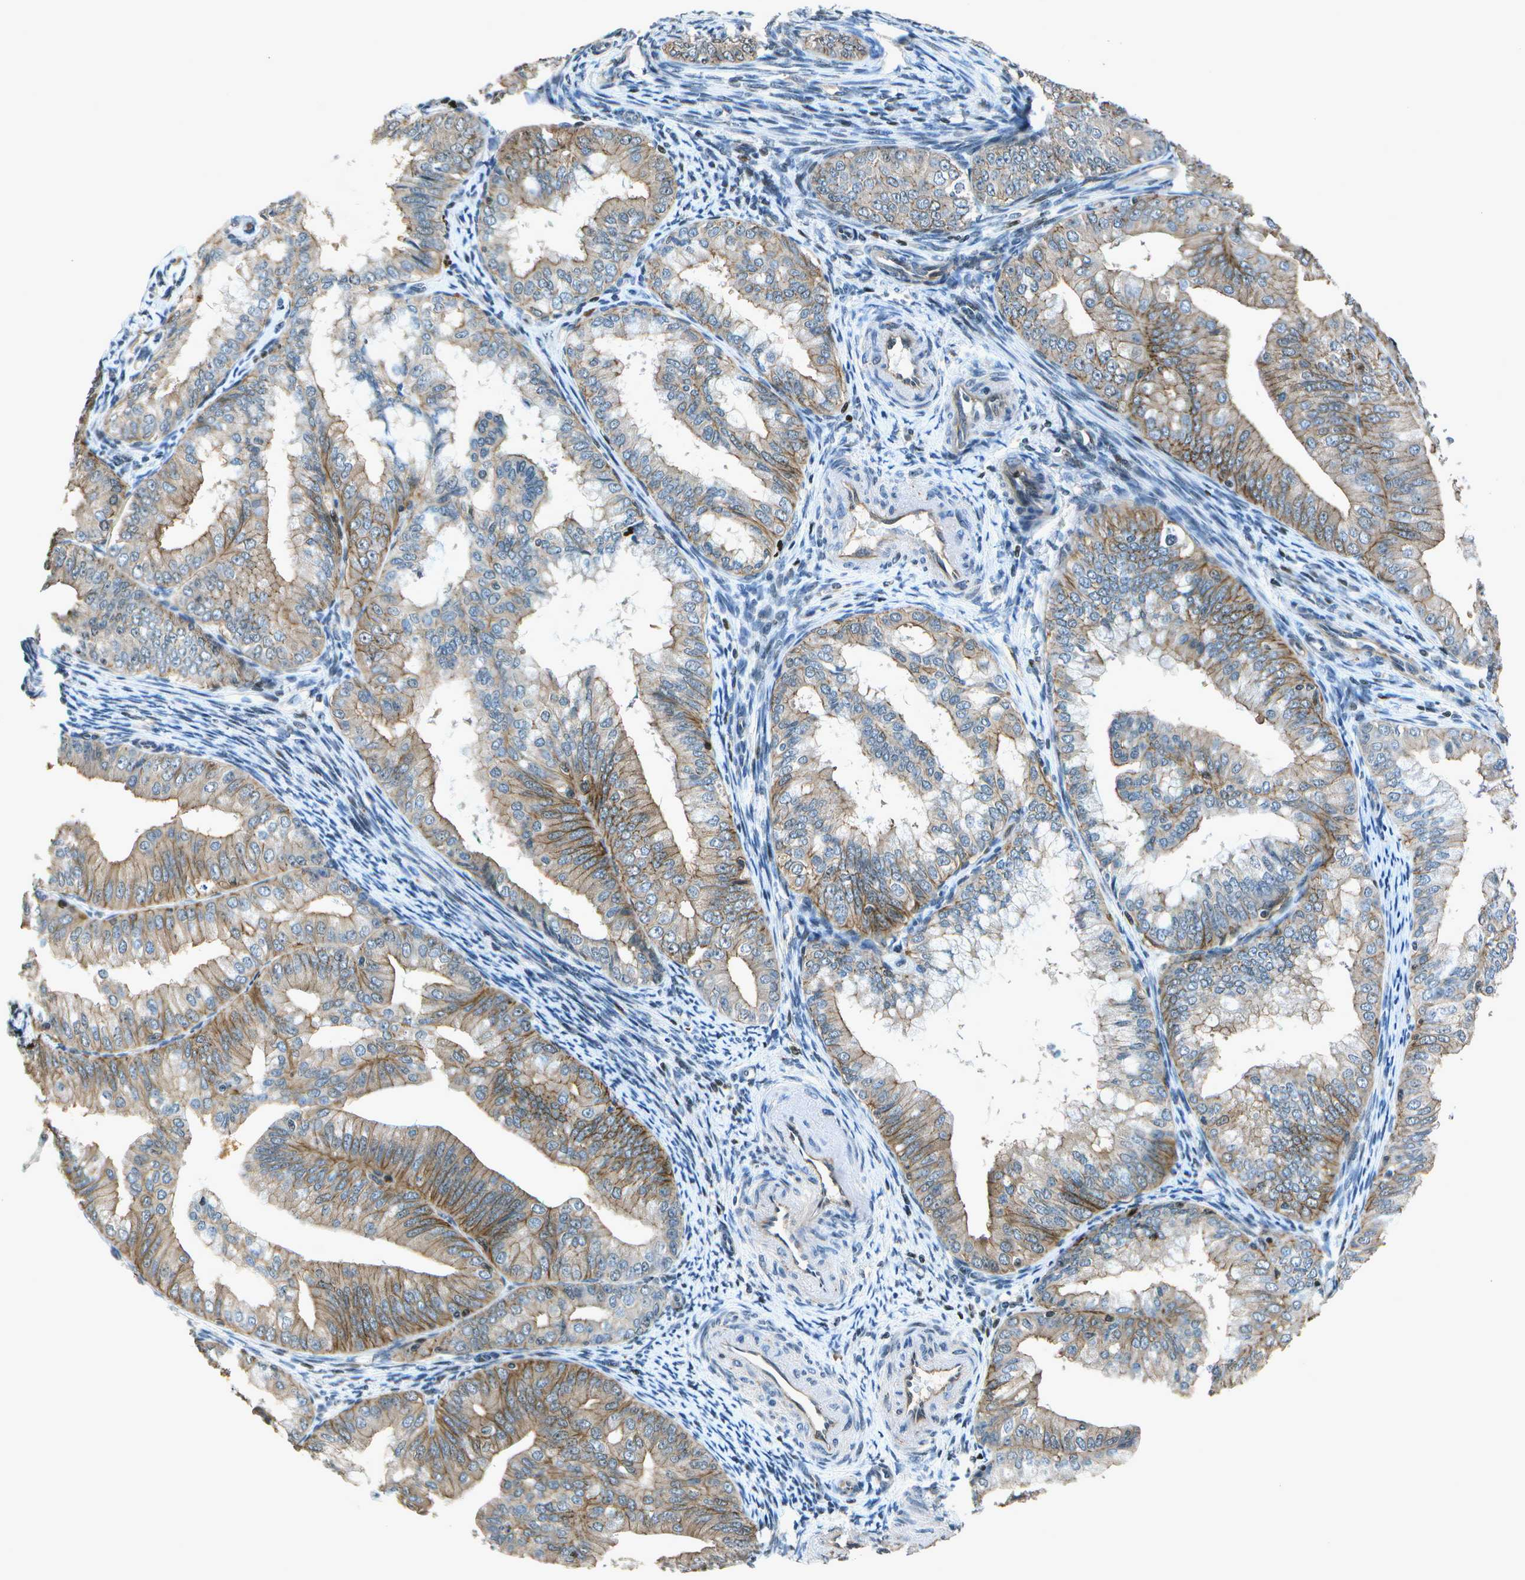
{"staining": {"intensity": "moderate", "quantity": ">75%", "location": "cytoplasmic/membranous"}, "tissue": "endometrial cancer", "cell_type": "Tumor cells", "image_type": "cancer", "snomed": [{"axis": "morphology", "description": "Adenocarcinoma, NOS"}, {"axis": "topography", "description": "Endometrium"}], "caption": "Human endometrial cancer (adenocarcinoma) stained with a brown dye reveals moderate cytoplasmic/membranous positive expression in approximately >75% of tumor cells.", "gene": "PDLIM1", "patient": {"sex": "female", "age": 63}}